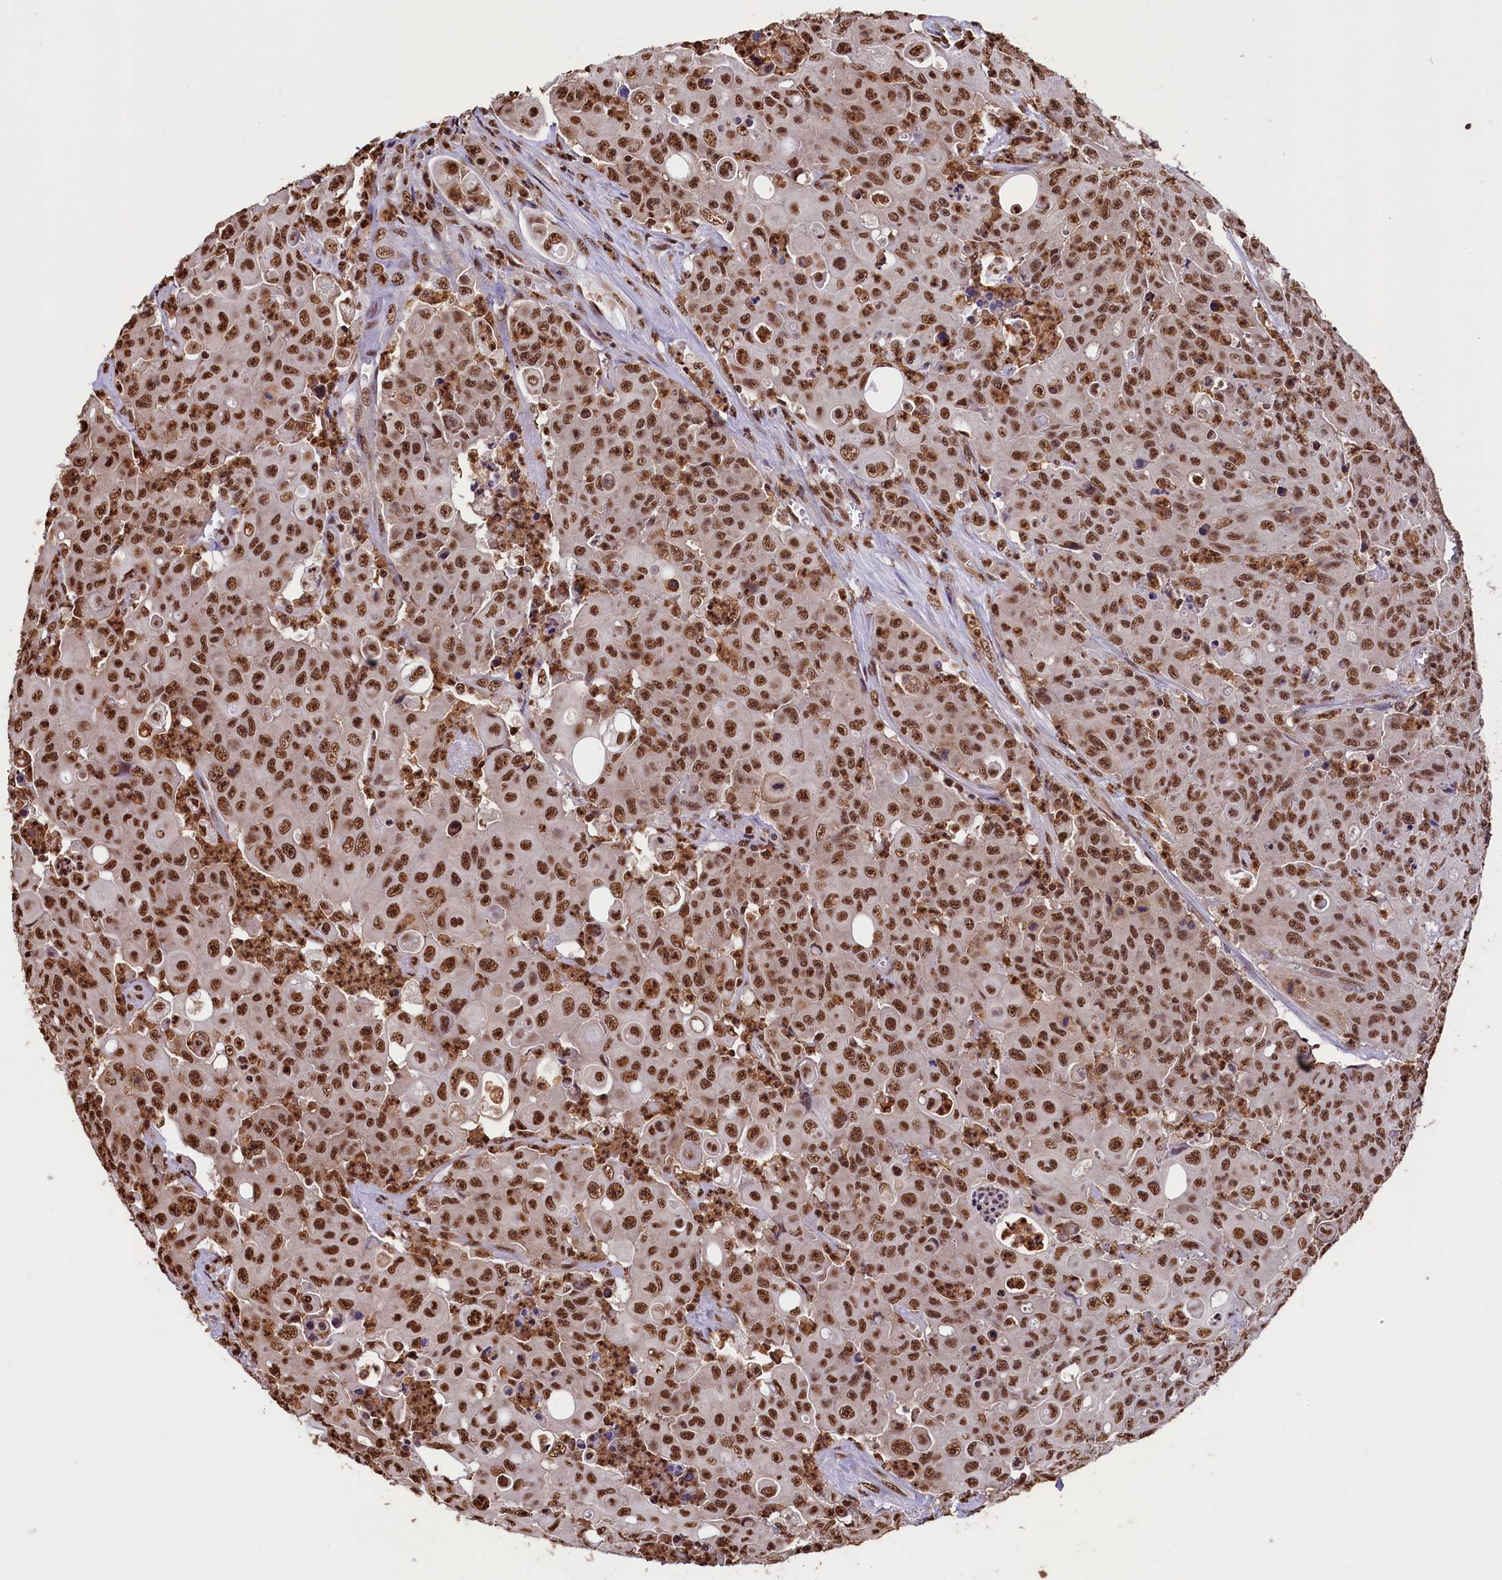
{"staining": {"intensity": "strong", "quantity": ">75%", "location": "nuclear"}, "tissue": "colorectal cancer", "cell_type": "Tumor cells", "image_type": "cancer", "snomed": [{"axis": "morphology", "description": "Adenocarcinoma, NOS"}, {"axis": "topography", "description": "Colon"}], "caption": "This histopathology image displays IHC staining of adenocarcinoma (colorectal), with high strong nuclear expression in approximately >75% of tumor cells.", "gene": "SNRPD2", "patient": {"sex": "male", "age": 51}}